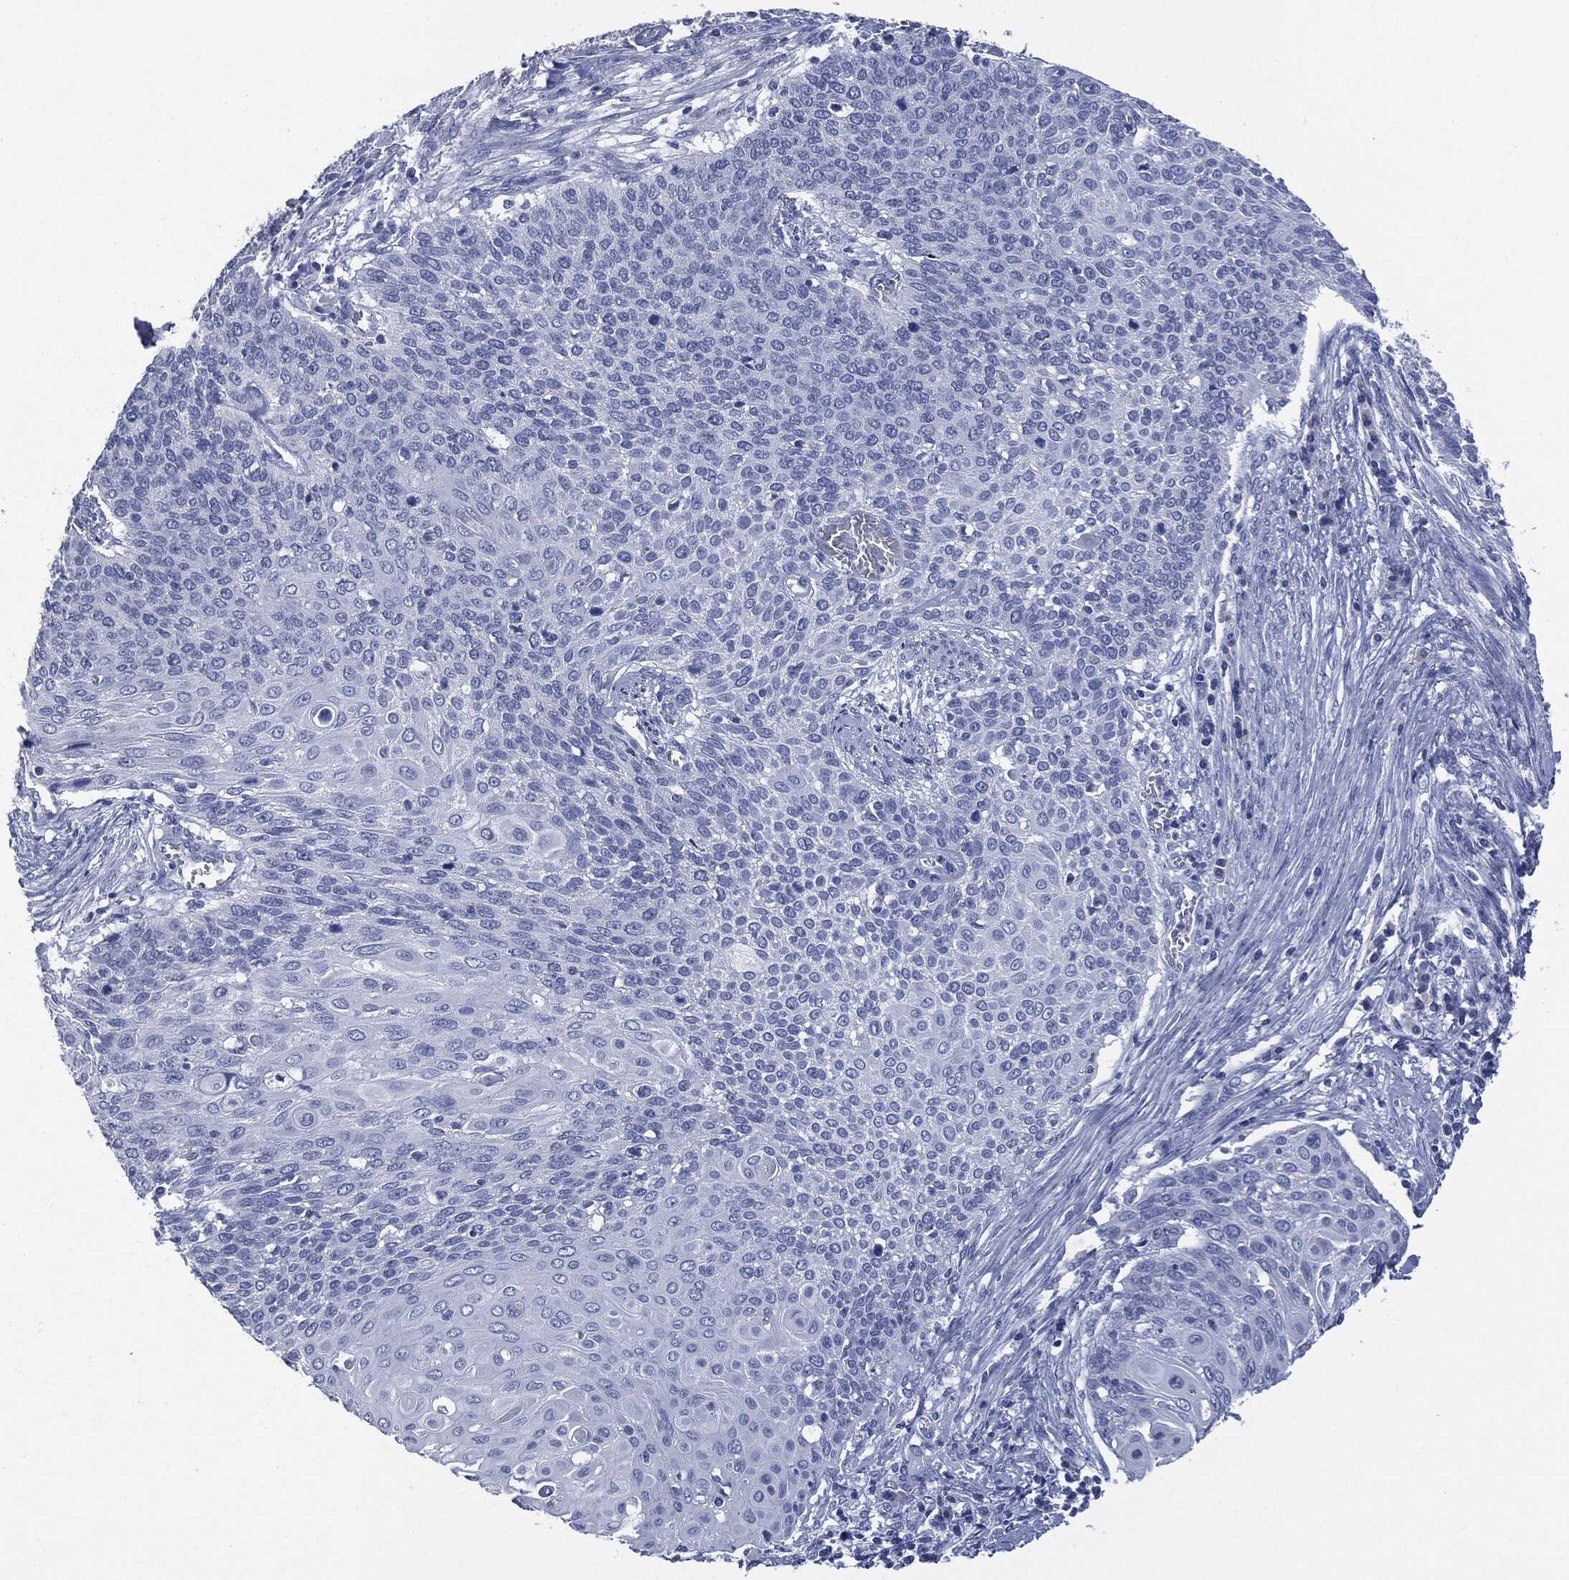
{"staining": {"intensity": "negative", "quantity": "none", "location": "none"}, "tissue": "cervical cancer", "cell_type": "Tumor cells", "image_type": "cancer", "snomed": [{"axis": "morphology", "description": "Squamous cell carcinoma, NOS"}, {"axis": "topography", "description": "Cervix"}], "caption": "This image is of squamous cell carcinoma (cervical) stained with immunohistochemistry (IHC) to label a protein in brown with the nuclei are counter-stained blue. There is no expression in tumor cells.", "gene": "MUC16", "patient": {"sex": "female", "age": 39}}